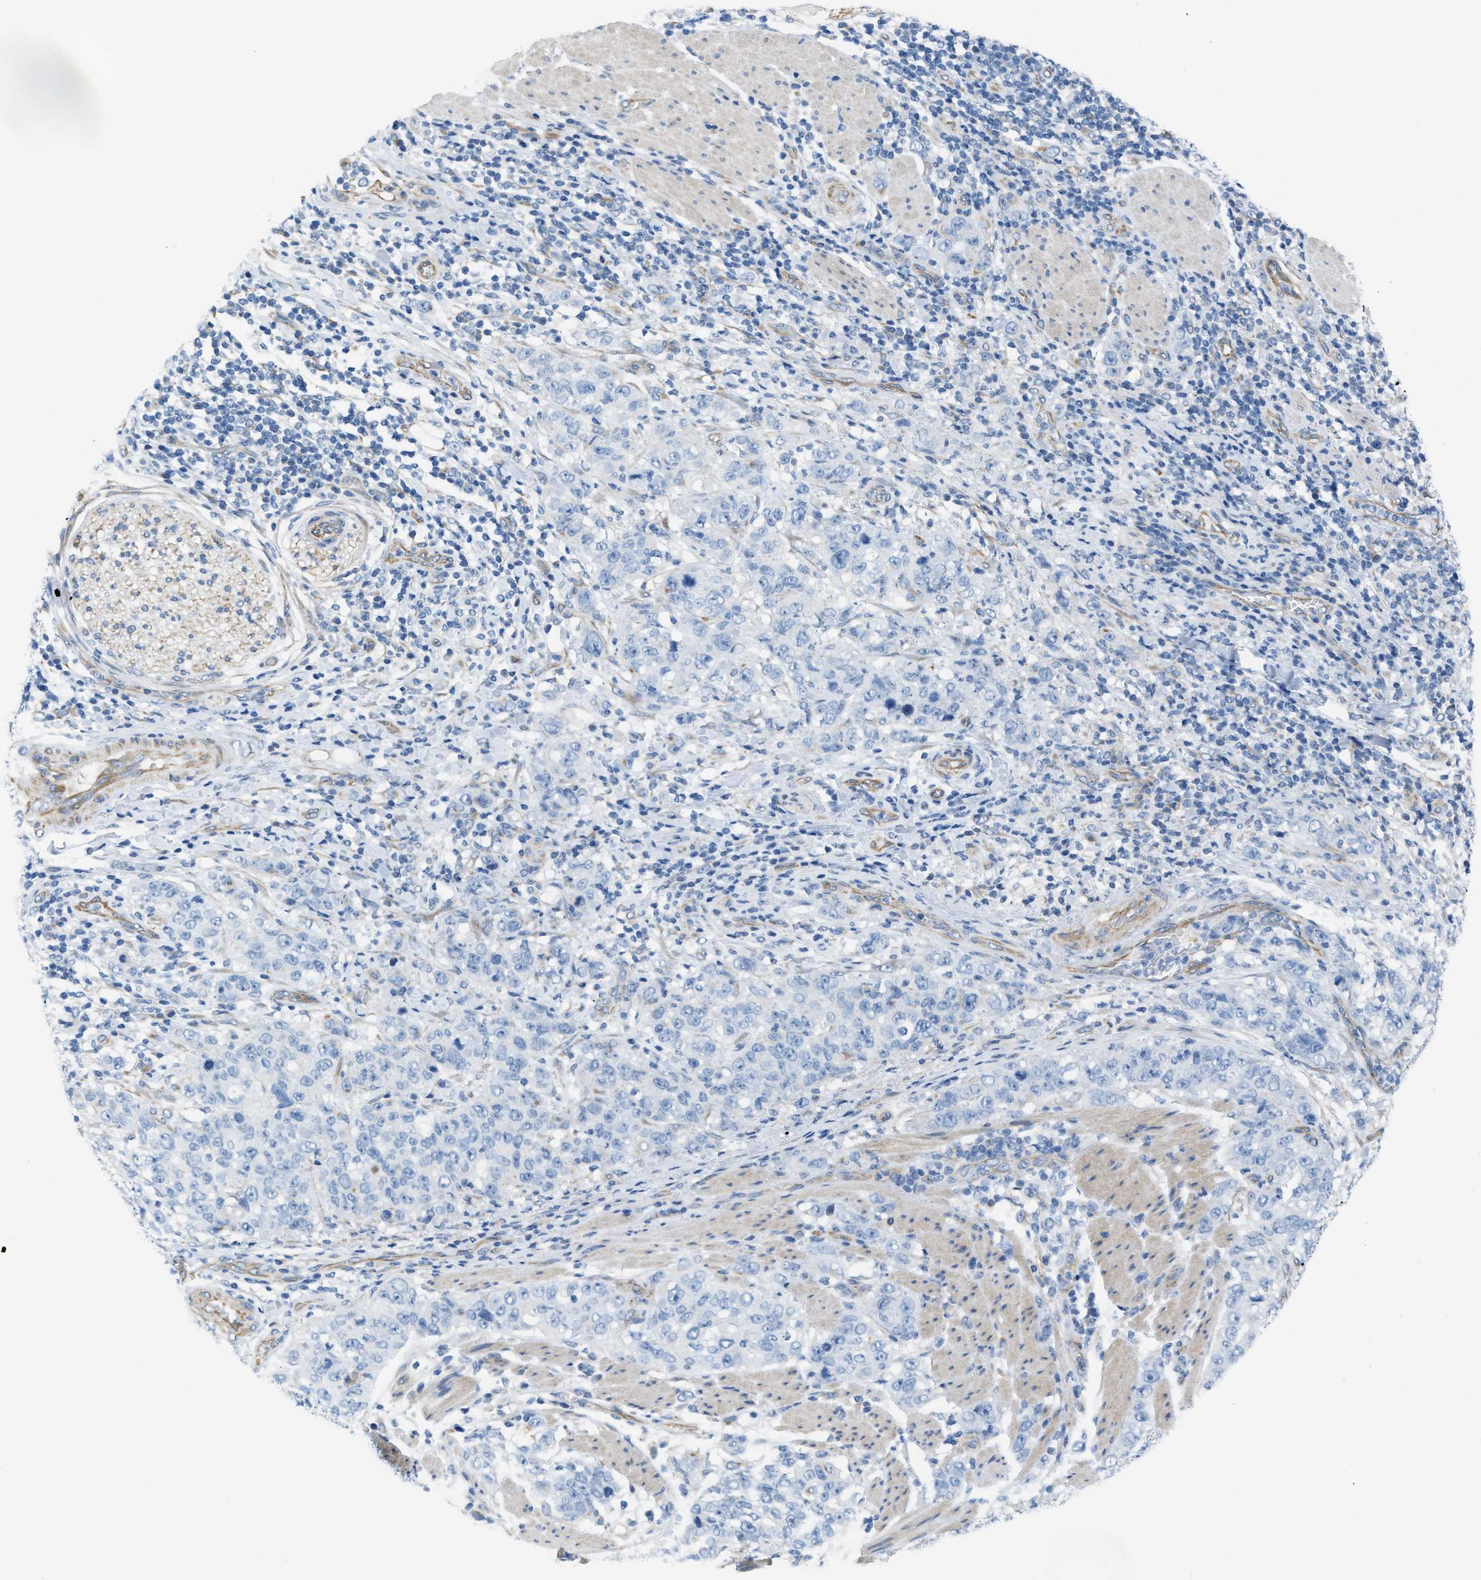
{"staining": {"intensity": "negative", "quantity": "none", "location": "none"}, "tissue": "stomach cancer", "cell_type": "Tumor cells", "image_type": "cancer", "snomed": [{"axis": "morphology", "description": "Adenocarcinoma, NOS"}, {"axis": "topography", "description": "Stomach"}], "caption": "A histopathology image of human stomach cancer (adenocarcinoma) is negative for staining in tumor cells.", "gene": "SLC12A1", "patient": {"sex": "male", "age": 48}}